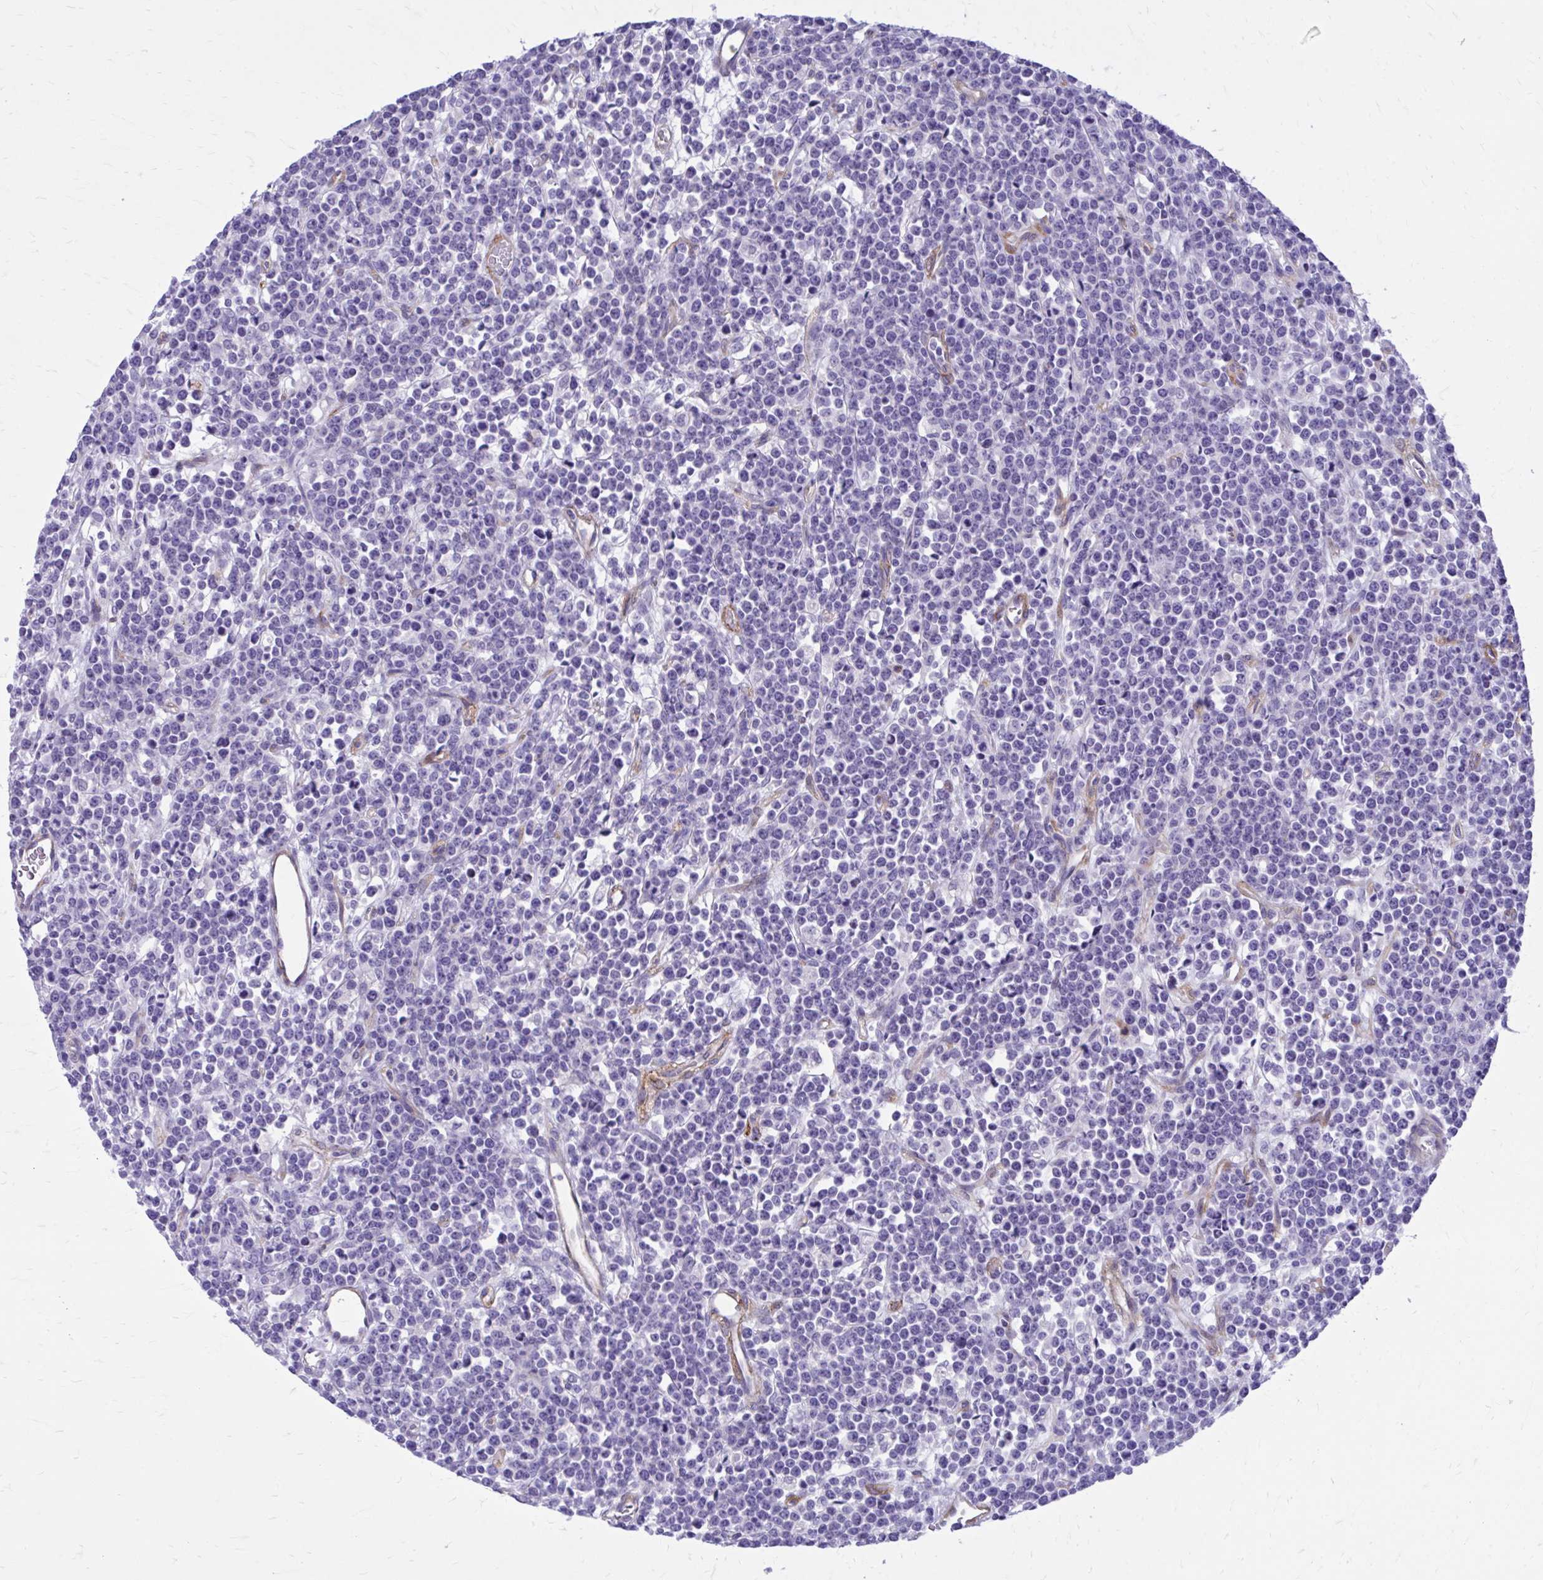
{"staining": {"intensity": "negative", "quantity": "none", "location": "none"}, "tissue": "lymphoma", "cell_type": "Tumor cells", "image_type": "cancer", "snomed": [{"axis": "morphology", "description": "Malignant lymphoma, non-Hodgkin's type, High grade"}, {"axis": "topography", "description": "Ovary"}], "caption": "High magnification brightfield microscopy of lymphoma stained with DAB (brown) and counterstained with hematoxylin (blue): tumor cells show no significant expression.", "gene": "EPB41L1", "patient": {"sex": "female", "age": 56}}